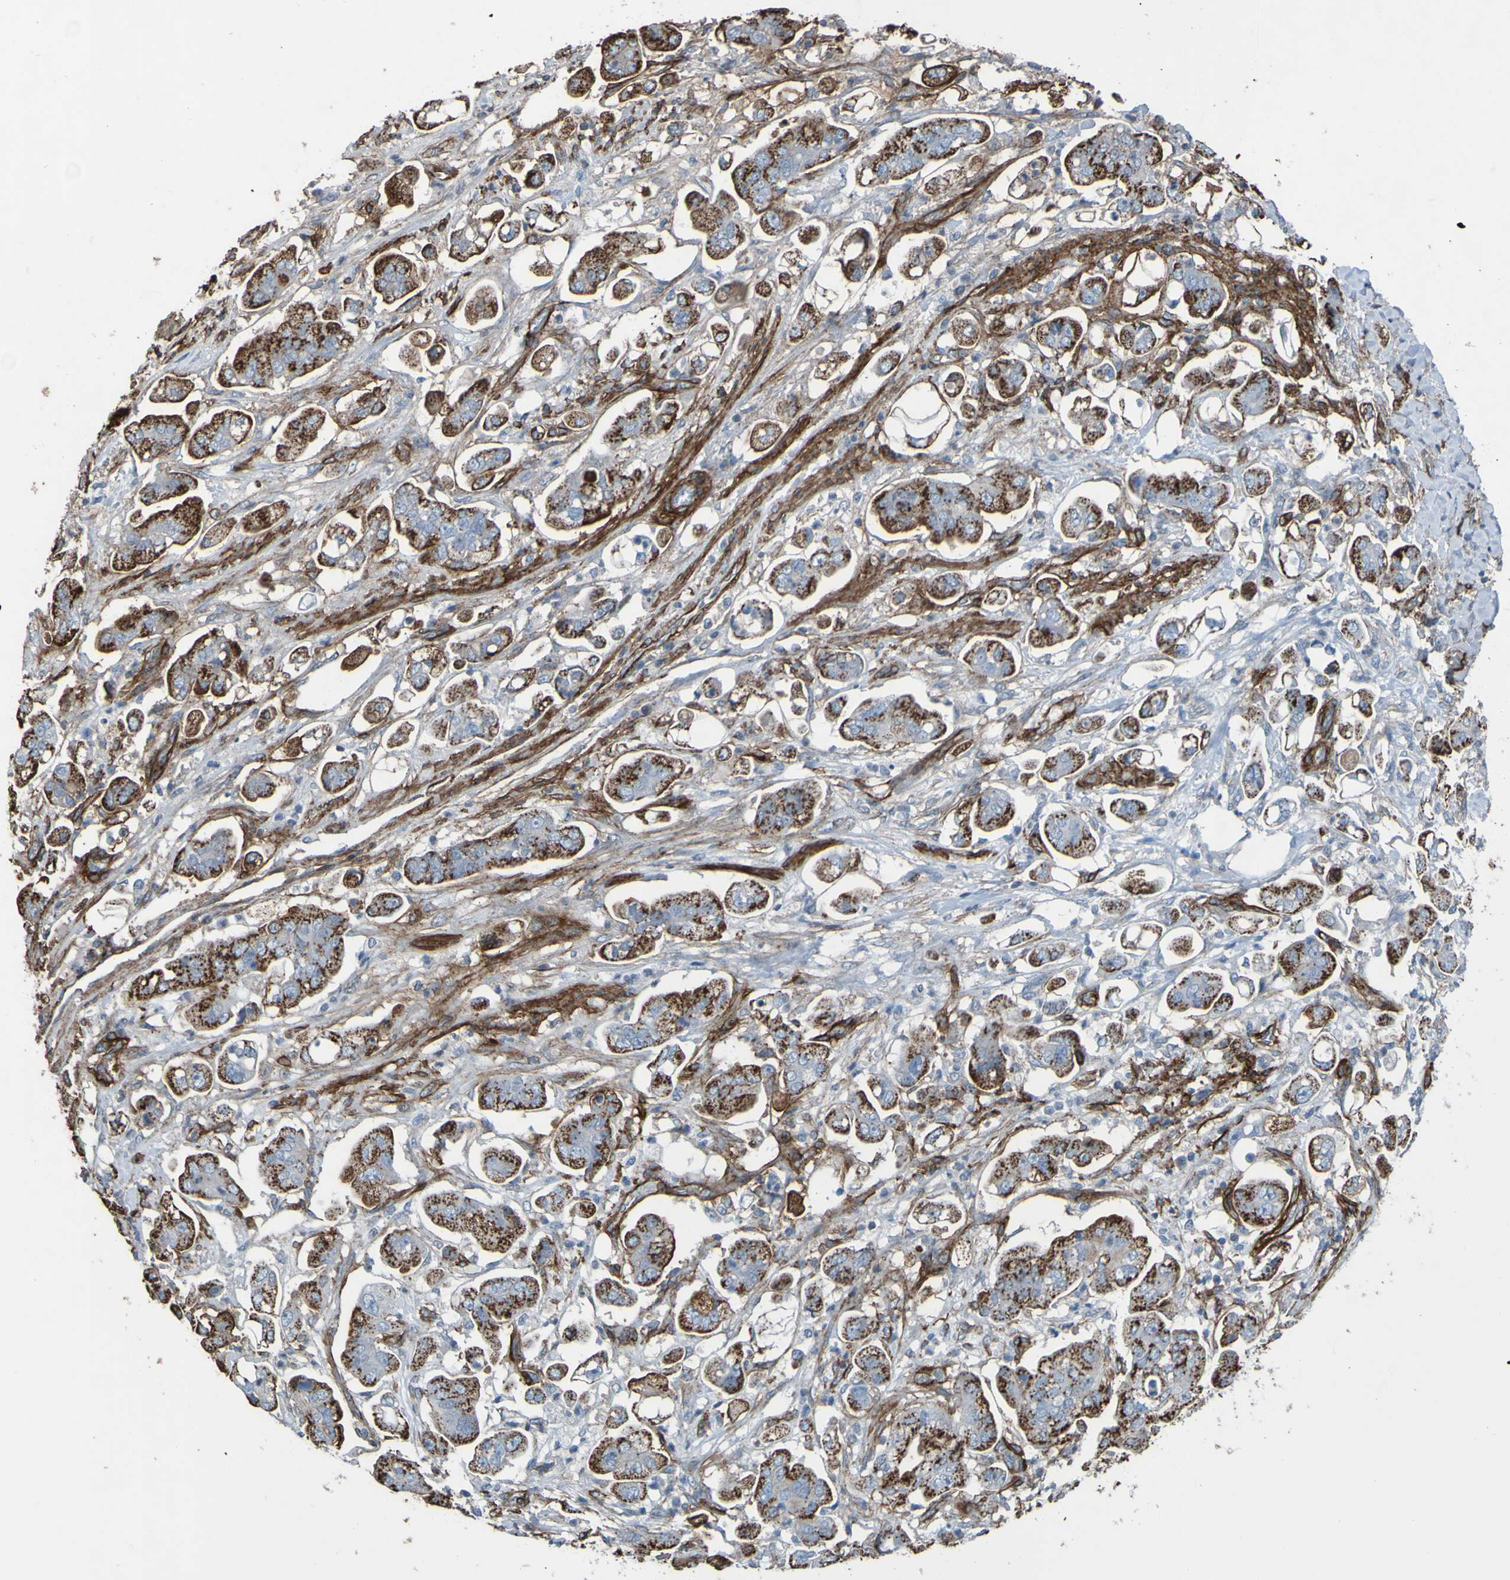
{"staining": {"intensity": "strong", "quantity": ">75%", "location": "cytoplasmic/membranous"}, "tissue": "stomach cancer", "cell_type": "Tumor cells", "image_type": "cancer", "snomed": [{"axis": "morphology", "description": "Adenocarcinoma, NOS"}, {"axis": "topography", "description": "Stomach"}], "caption": "Approximately >75% of tumor cells in stomach cancer (adenocarcinoma) exhibit strong cytoplasmic/membranous protein positivity as visualized by brown immunohistochemical staining.", "gene": "COL4A2", "patient": {"sex": "male", "age": 62}}